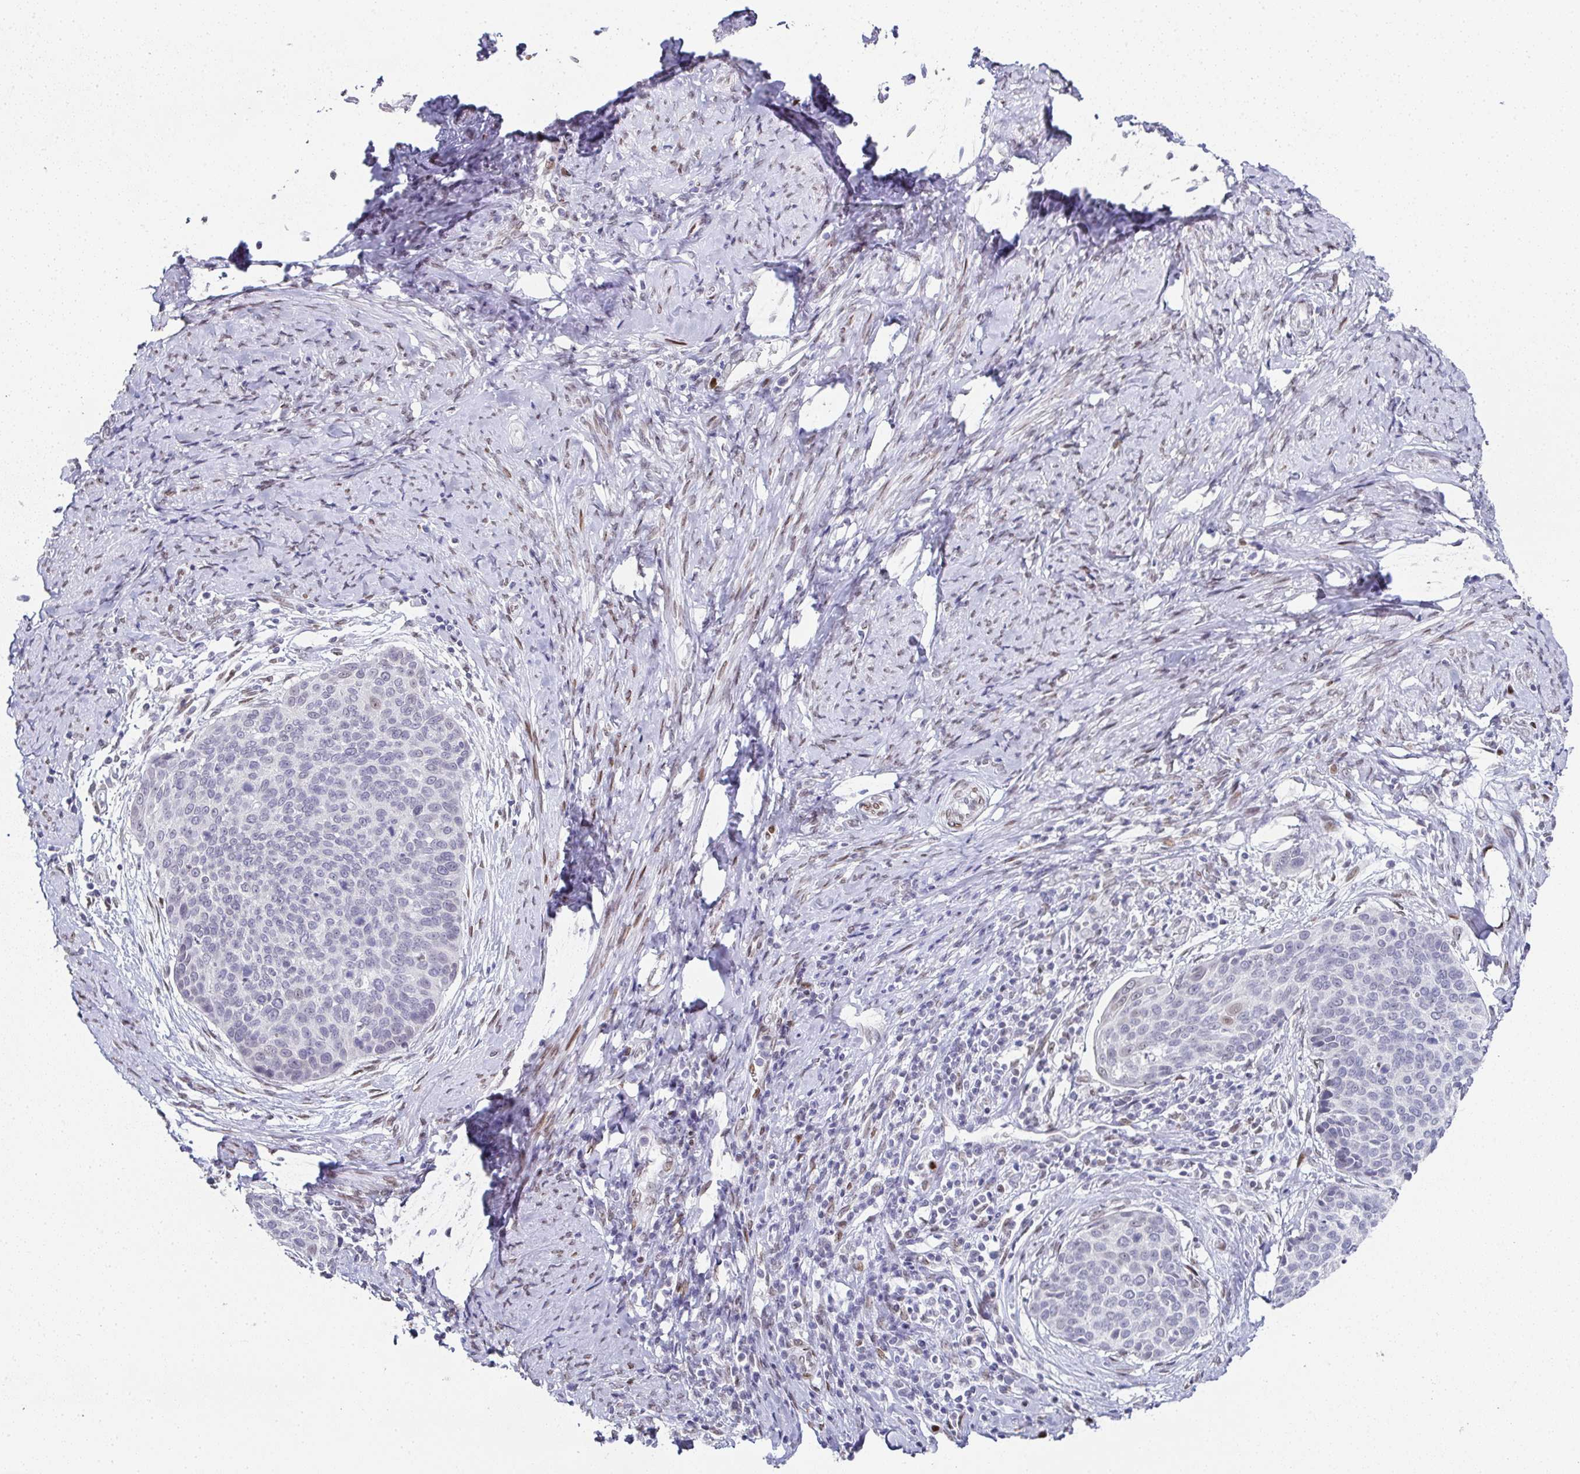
{"staining": {"intensity": "negative", "quantity": "none", "location": "none"}, "tissue": "cervical cancer", "cell_type": "Tumor cells", "image_type": "cancer", "snomed": [{"axis": "morphology", "description": "Squamous cell carcinoma, NOS"}, {"axis": "topography", "description": "Cervix"}], "caption": "Immunohistochemistry micrograph of neoplastic tissue: squamous cell carcinoma (cervical) stained with DAB displays no significant protein positivity in tumor cells. Nuclei are stained in blue.", "gene": "RB1", "patient": {"sex": "female", "age": 69}}